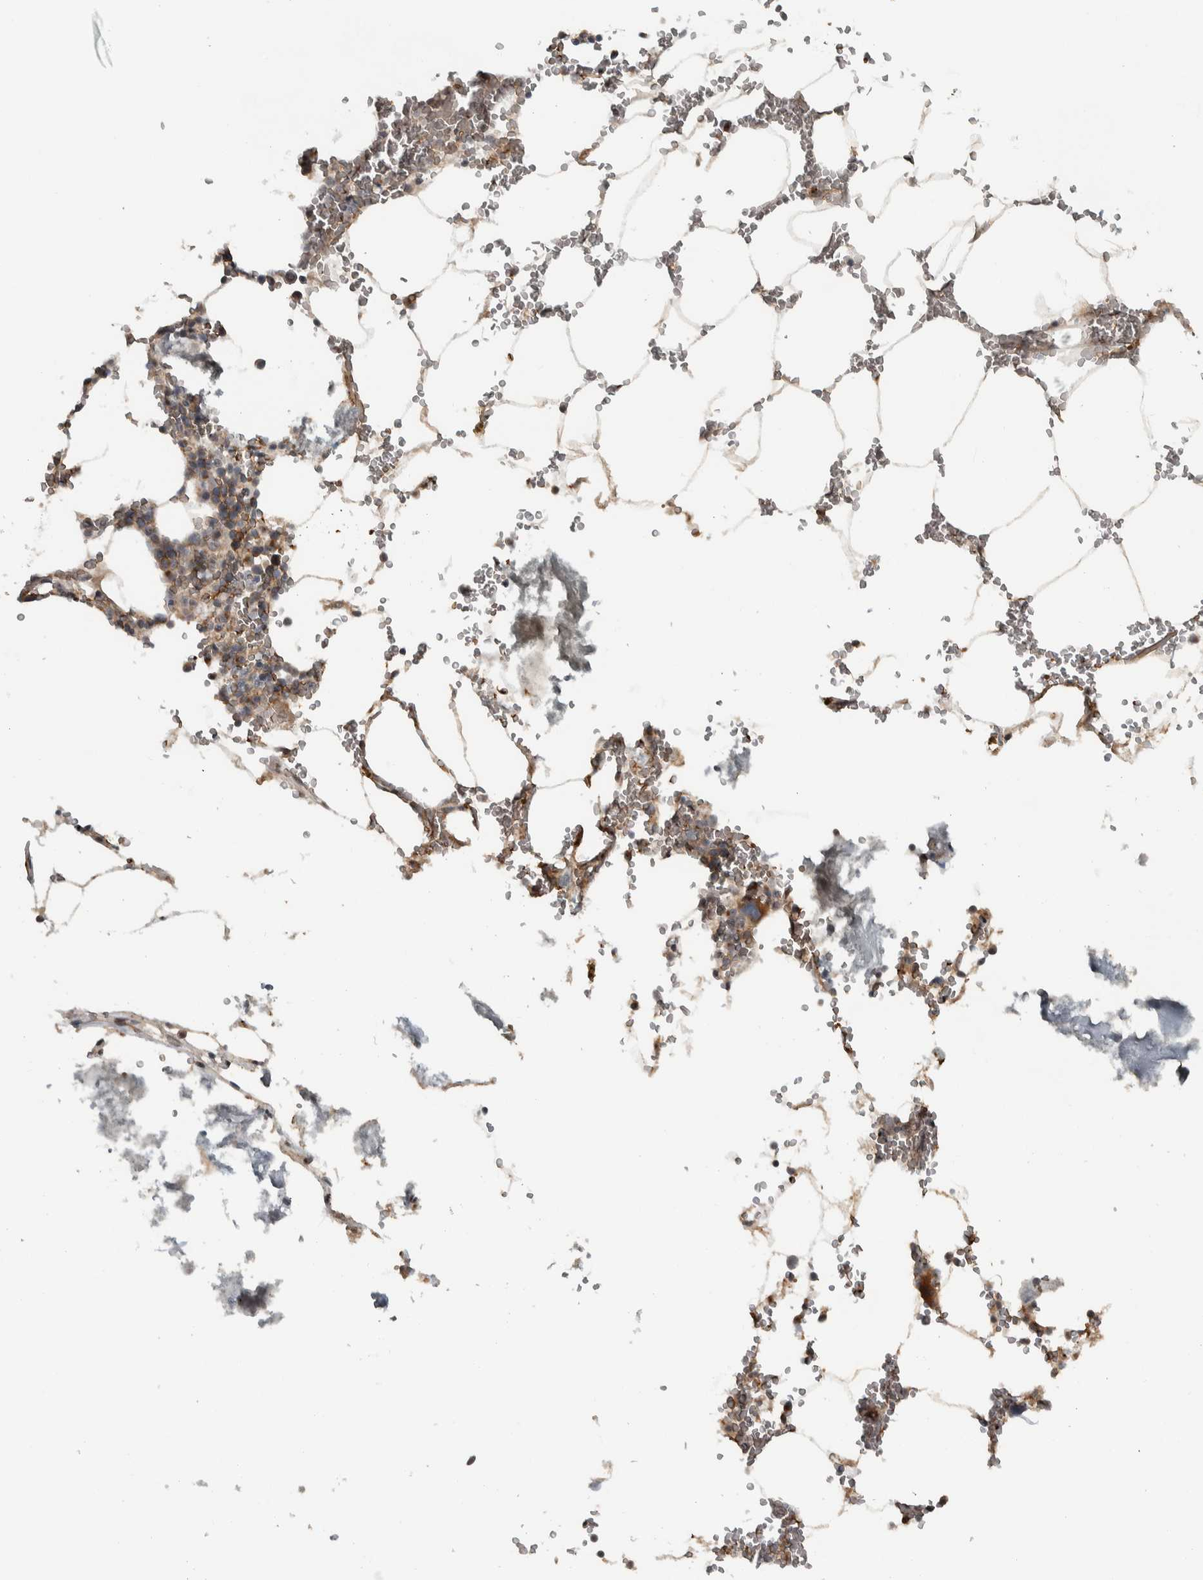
{"staining": {"intensity": "moderate", "quantity": "25%-75%", "location": "cytoplasmic/membranous"}, "tissue": "bone marrow", "cell_type": "Hematopoietic cells", "image_type": "normal", "snomed": [{"axis": "morphology", "description": "Normal tissue, NOS"}, {"axis": "topography", "description": "Bone marrow"}], "caption": "DAB (3,3'-diaminobenzidine) immunohistochemical staining of unremarkable human bone marrow exhibits moderate cytoplasmic/membranous protein staining in about 25%-75% of hematopoietic cells. (brown staining indicates protein expression, while blue staining denotes nuclei).", "gene": "NAPG", "patient": {"sex": "male", "age": 70}}